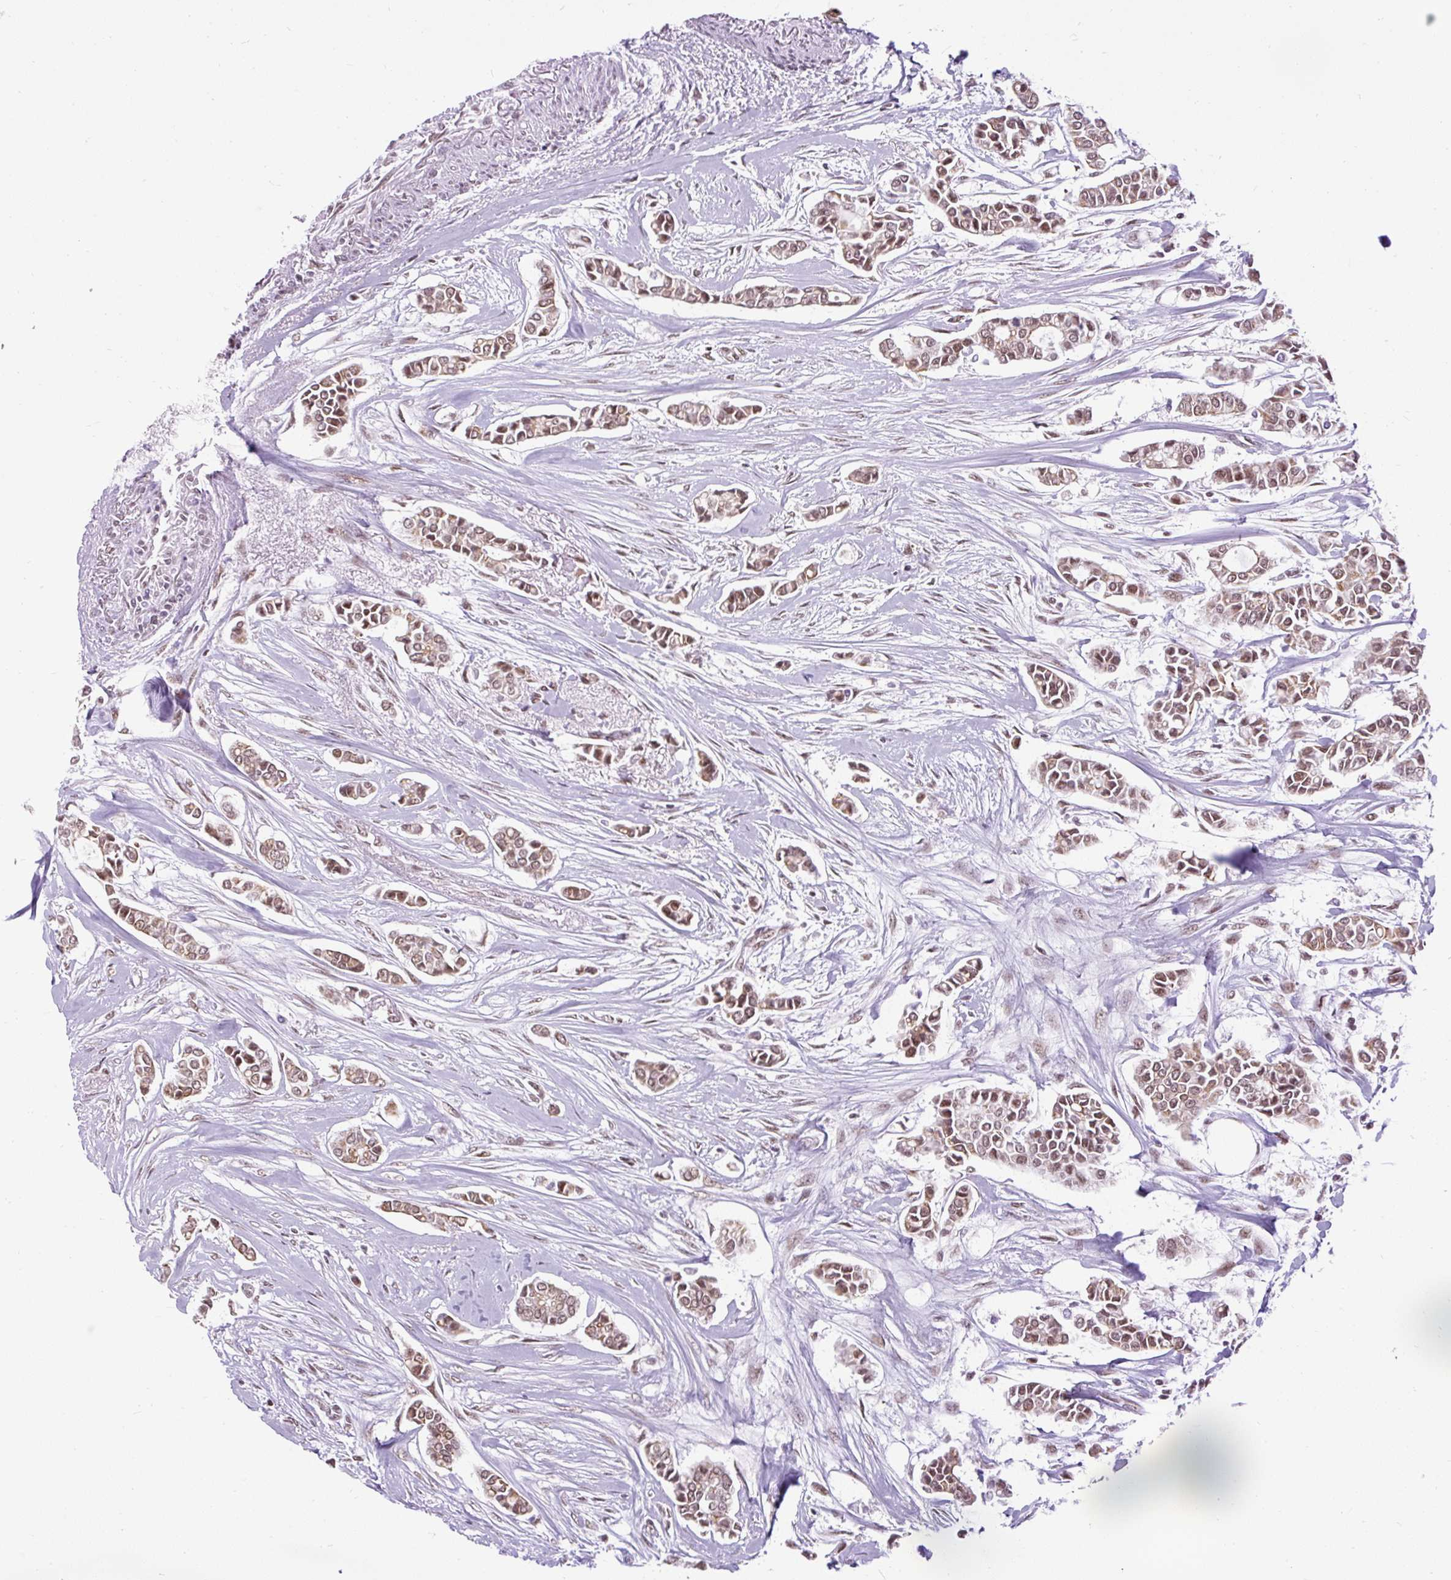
{"staining": {"intensity": "moderate", "quantity": ">75%", "location": "cytoplasmic/membranous,nuclear"}, "tissue": "breast cancer", "cell_type": "Tumor cells", "image_type": "cancer", "snomed": [{"axis": "morphology", "description": "Duct carcinoma"}, {"axis": "topography", "description": "Breast"}], "caption": "Immunohistochemistry (IHC) of breast cancer (infiltrating ductal carcinoma) shows medium levels of moderate cytoplasmic/membranous and nuclear staining in approximately >75% of tumor cells.", "gene": "ZNF672", "patient": {"sex": "female", "age": 84}}